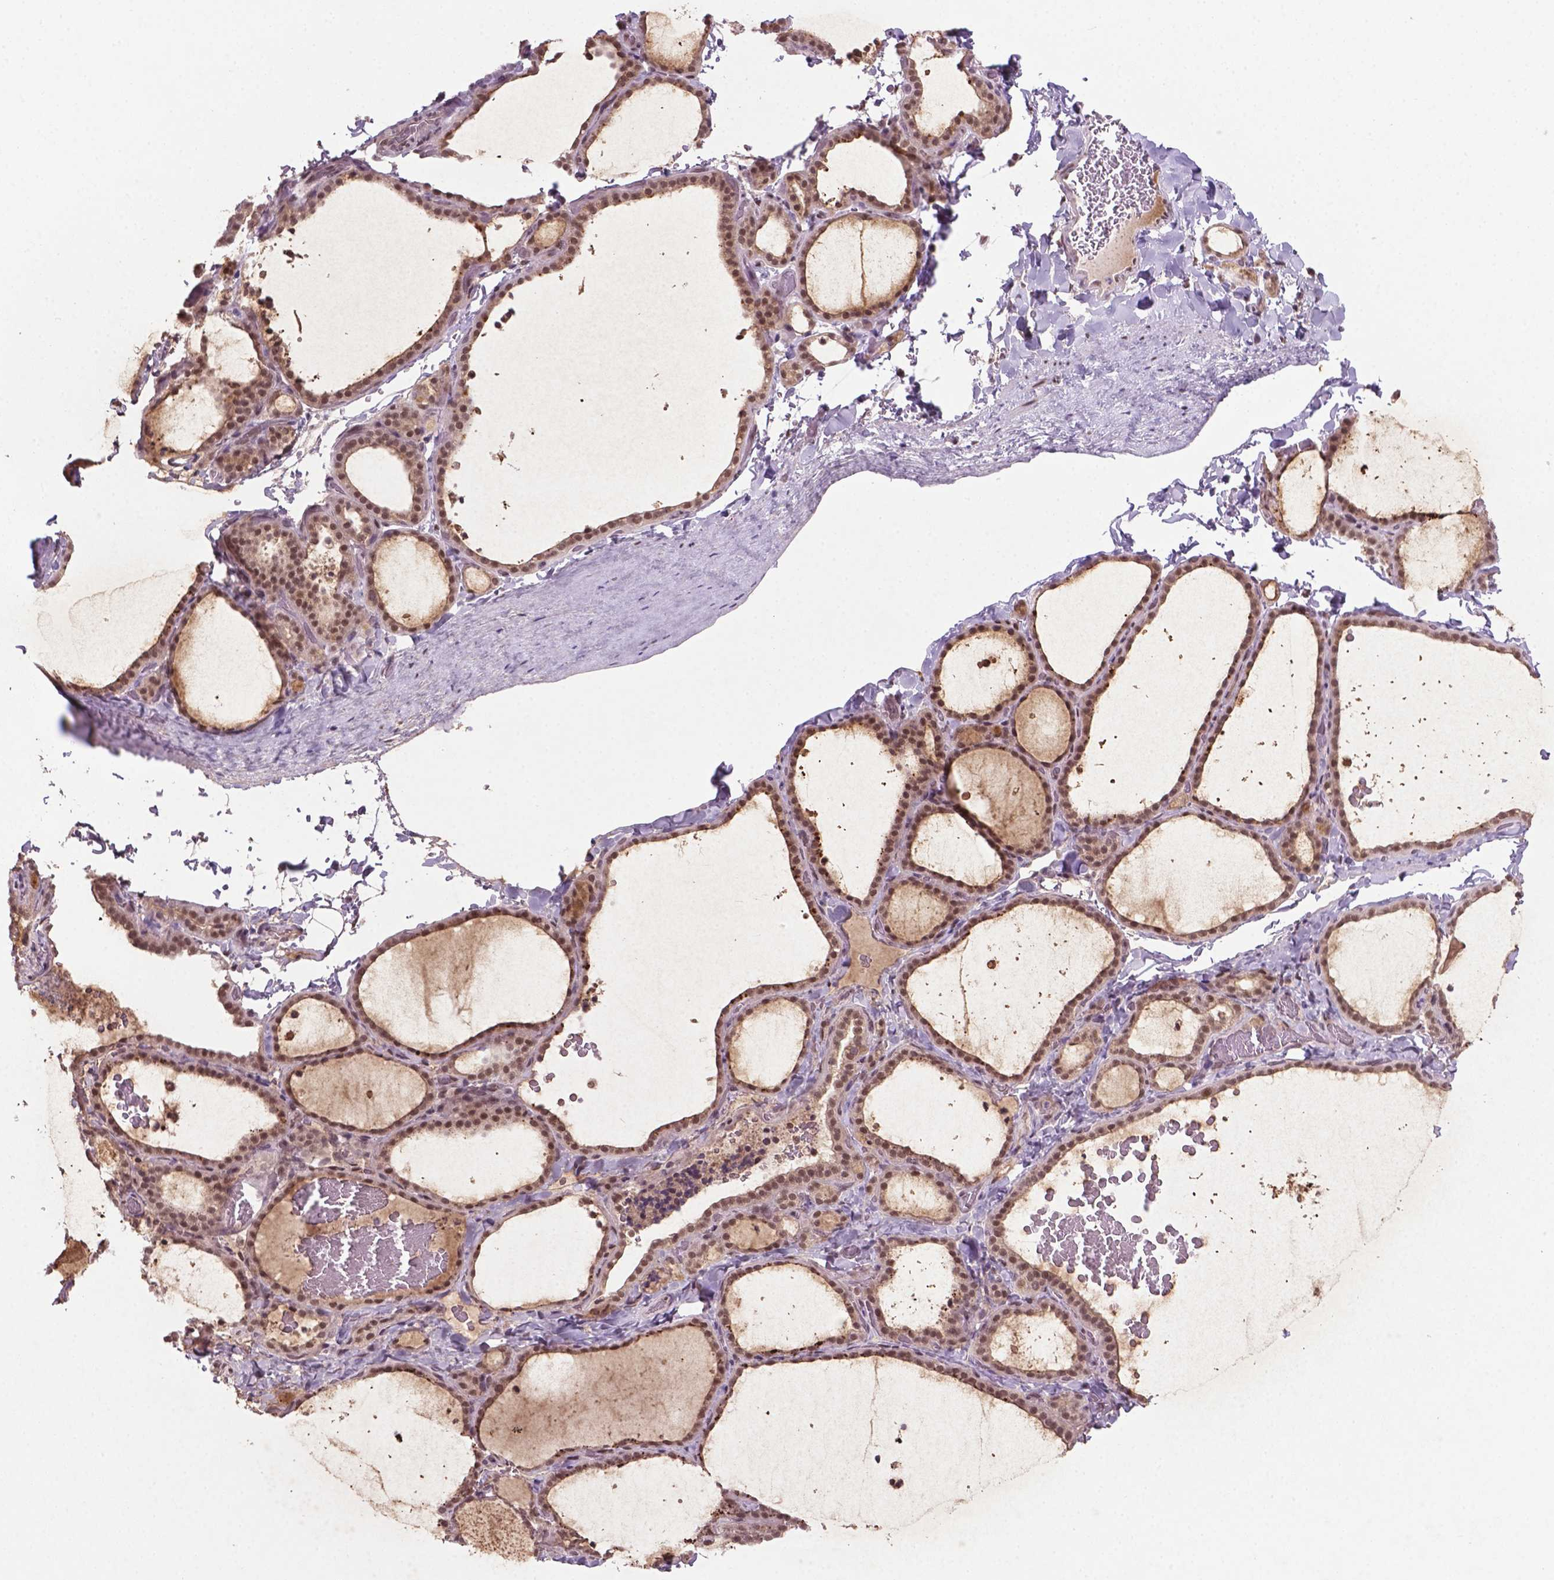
{"staining": {"intensity": "moderate", "quantity": ">75%", "location": "nuclear"}, "tissue": "thyroid gland", "cell_type": "Glandular cells", "image_type": "normal", "snomed": [{"axis": "morphology", "description": "Normal tissue, NOS"}, {"axis": "topography", "description": "Thyroid gland"}], "caption": "Approximately >75% of glandular cells in normal thyroid gland show moderate nuclear protein positivity as visualized by brown immunohistochemical staining.", "gene": "PHAX", "patient": {"sex": "female", "age": 22}}